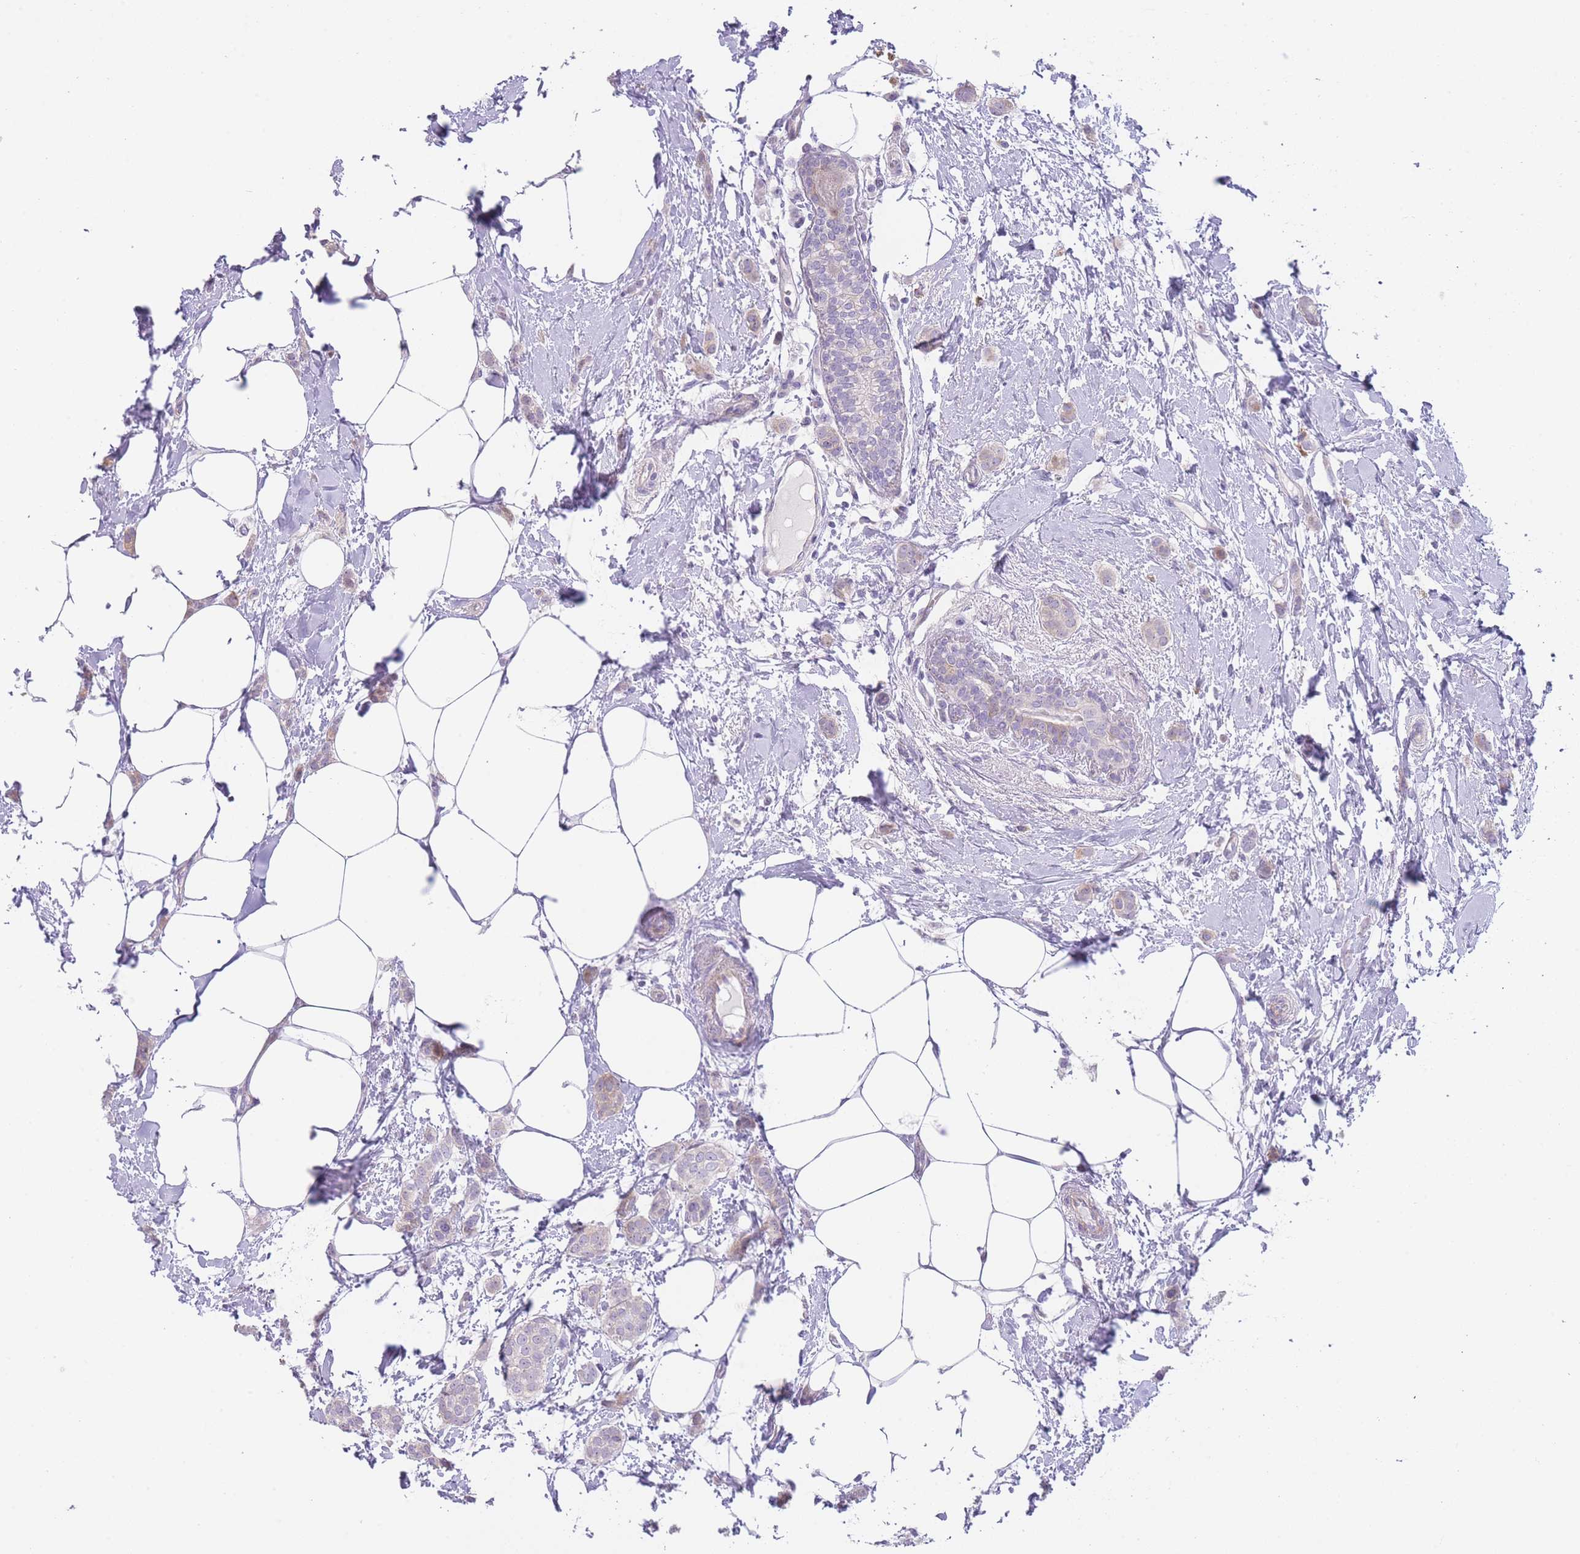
{"staining": {"intensity": "negative", "quantity": "none", "location": "none"}, "tissue": "breast cancer", "cell_type": "Tumor cells", "image_type": "cancer", "snomed": [{"axis": "morphology", "description": "Duct carcinoma"}, {"axis": "topography", "description": "Breast"}], "caption": "Breast cancer was stained to show a protein in brown. There is no significant expression in tumor cells.", "gene": "IMPG1", "patient": {"sex": "female", "age": 72}}